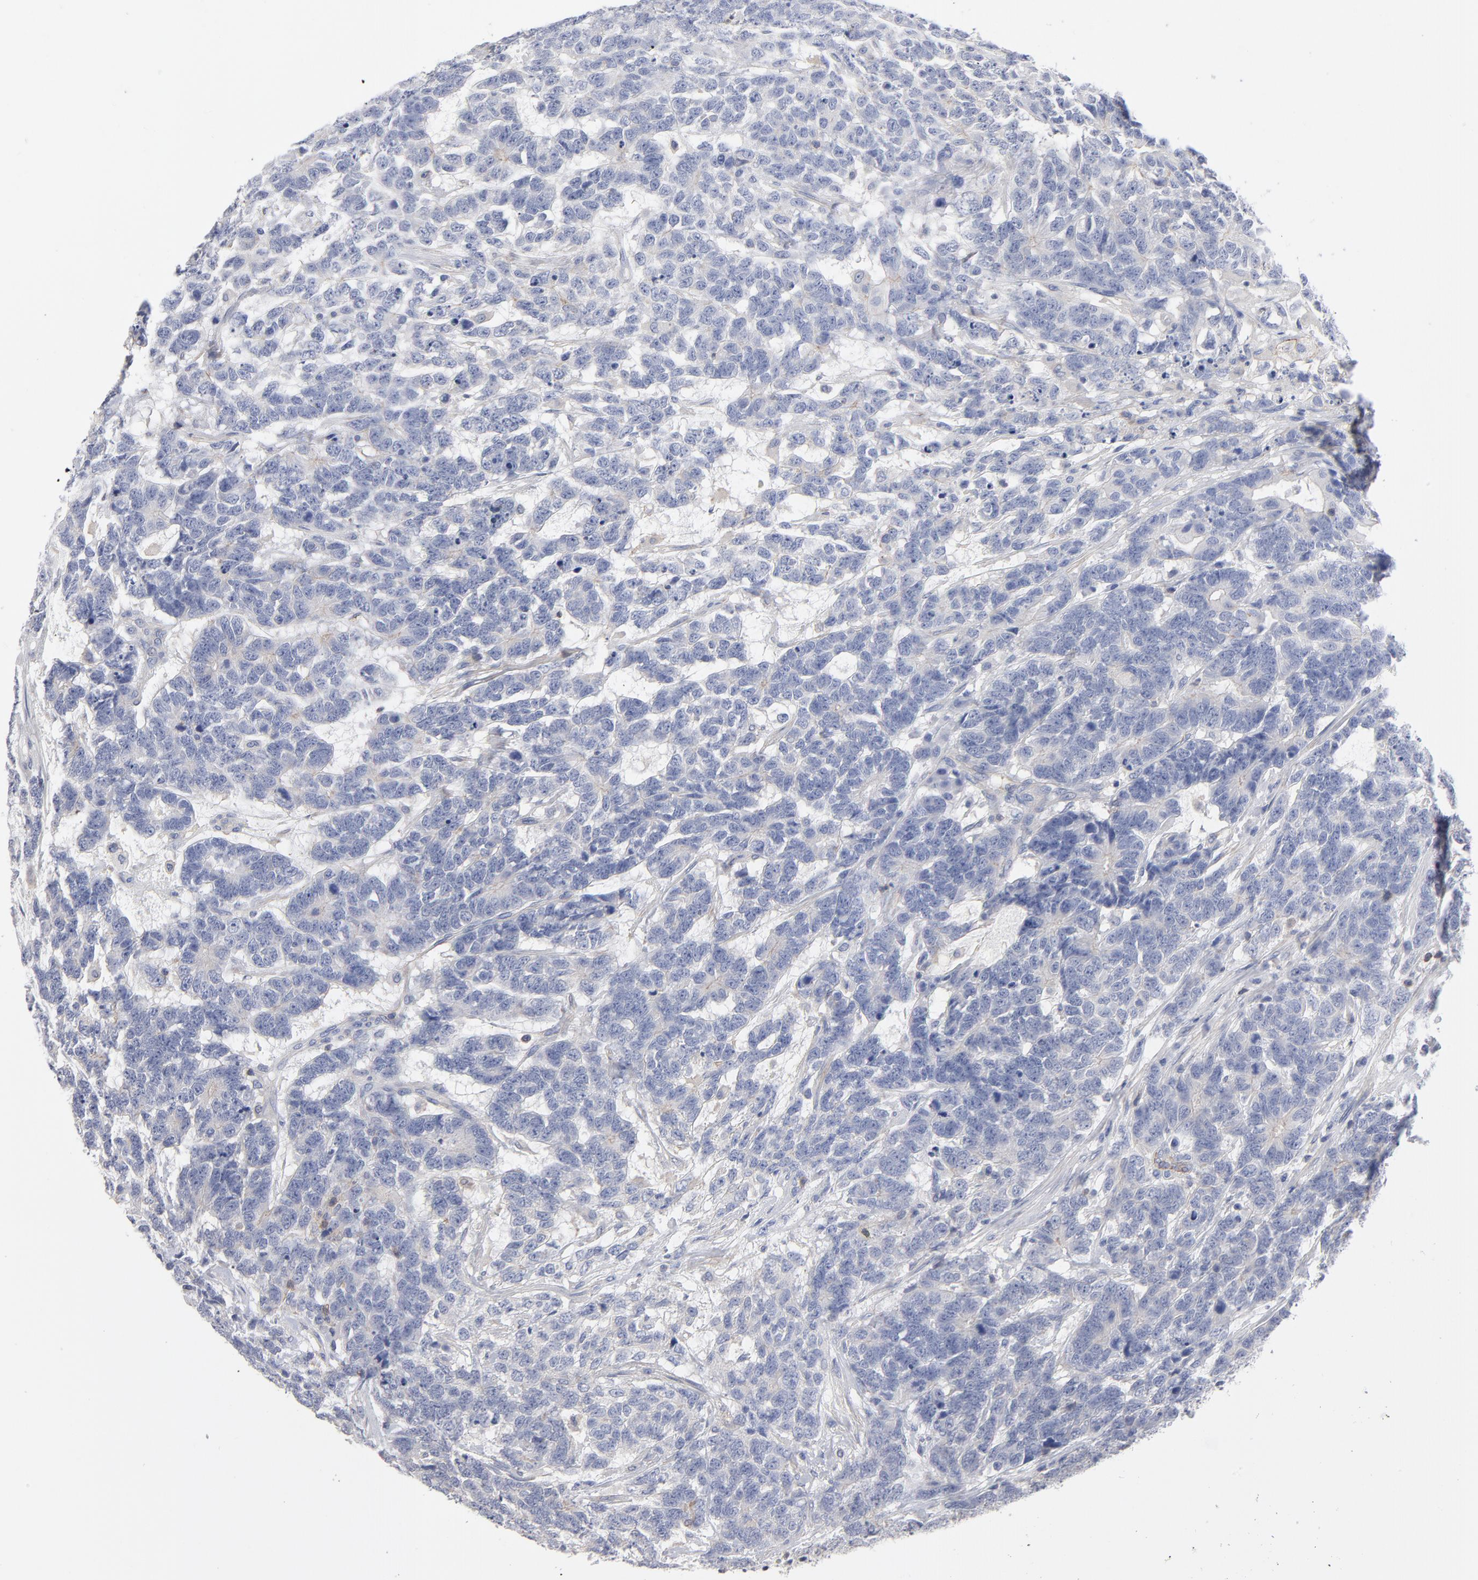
{"staining": {"intensity": "negative", "quantity": "none", "location": "none"}, "tissue": "testis cancer", "cell_type": "Tumor cells", "image_type": "cancer", "snomed": [{"axis": "morphology", "description": "Carcinoma, Embryonal, NOS"}, {"axis": "topography", "description": "Testis"}], "caption": "High magnification brightfield microscopy of embryonal carcinoma (testis) stained with DAB (brown) and counterstained with hematoxylin (blue): tumor cells show no significant staining.", "gene": "PDLIM2", "patient": {"sex": "male", "age": 26}}